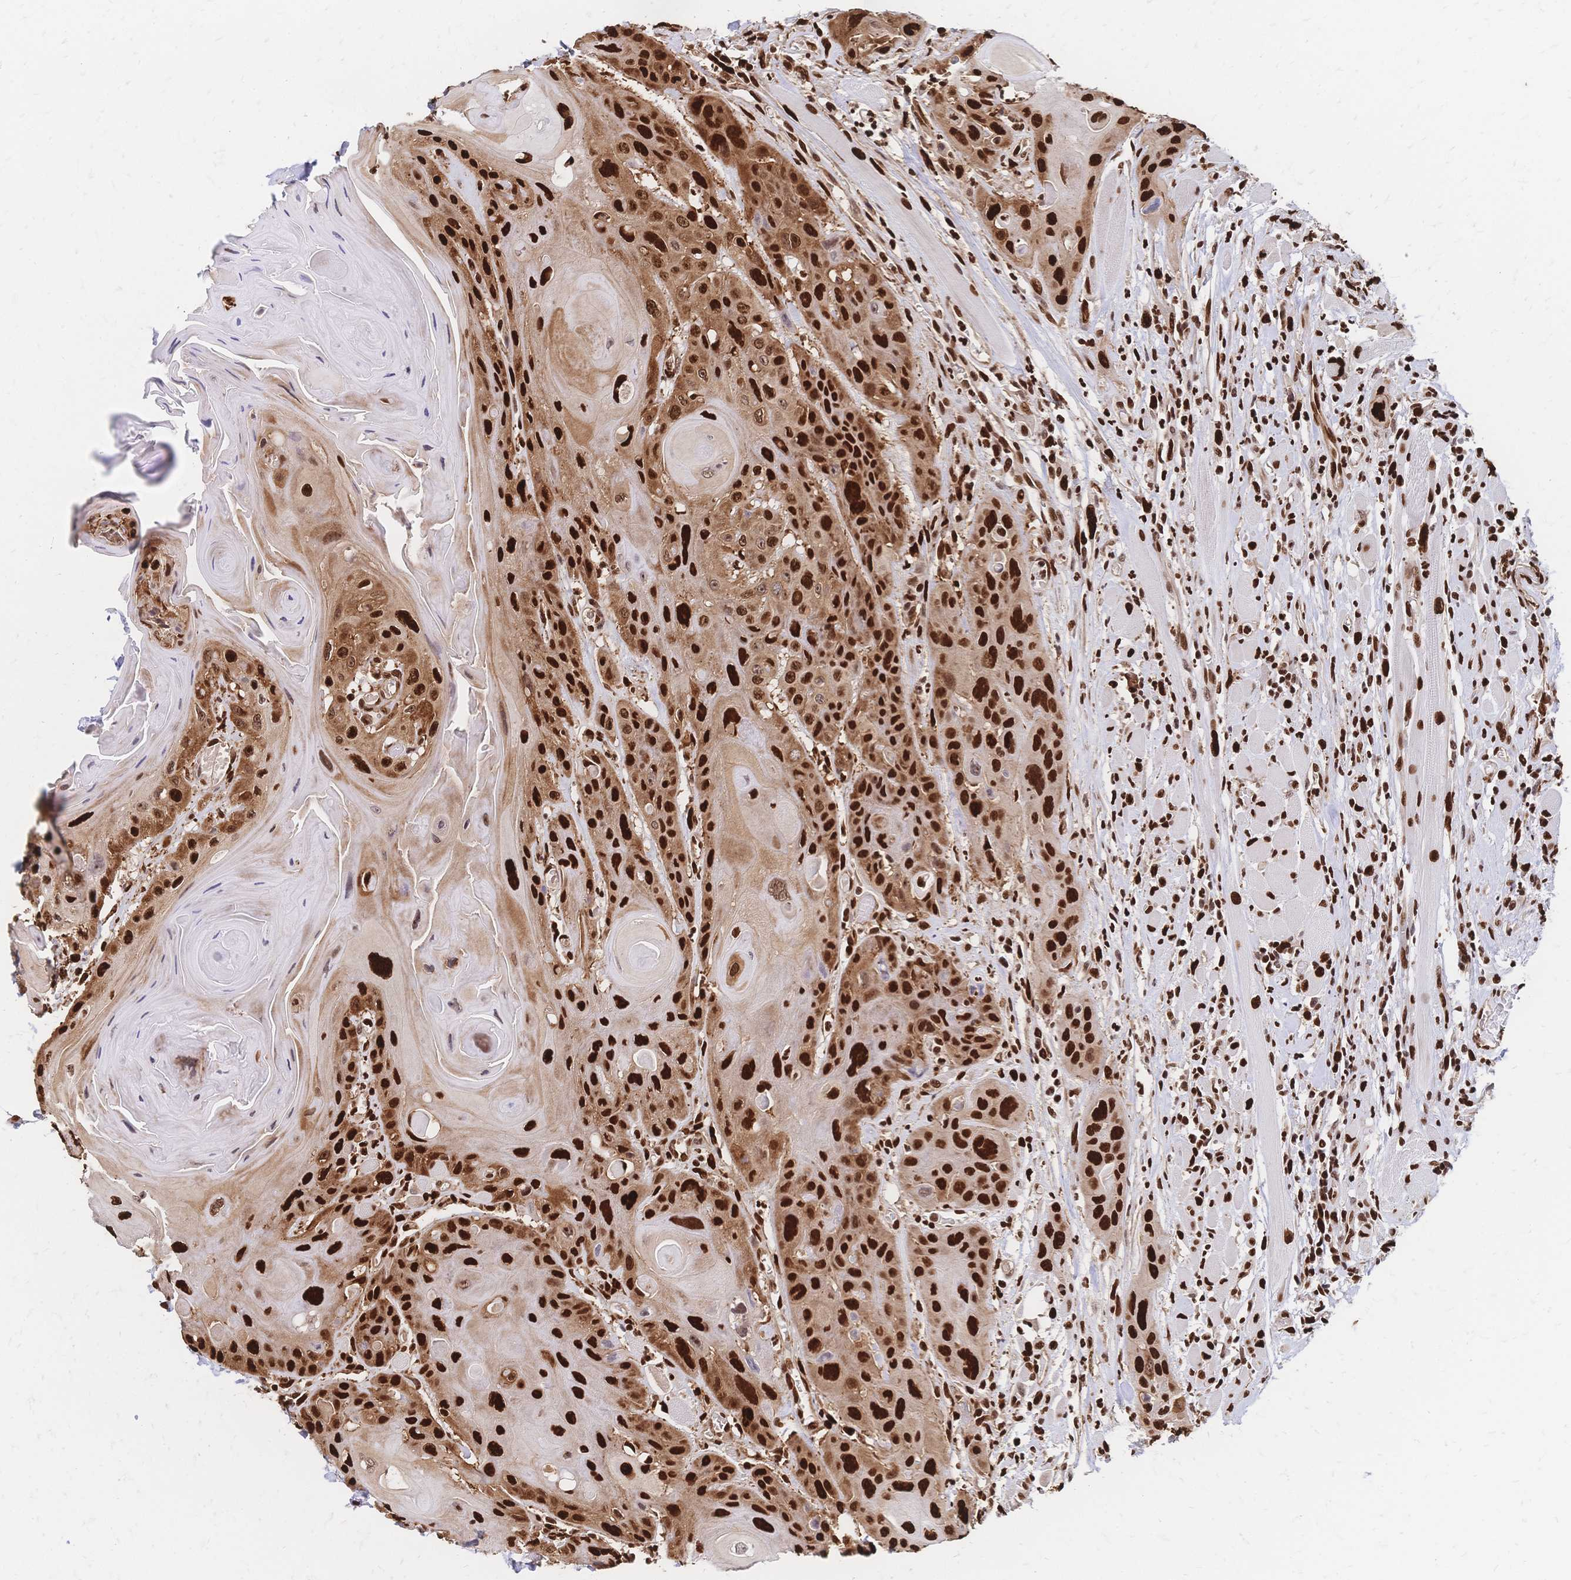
{"staining": {"intensity": "strong", "quantity": ">75%", "location": "nuclear"}, "tissue": "head and neck cancer", "cell_type": "Tumor cells", "image_type": "cancer", "snomed": [{"axis": "morphology", "description": "Squamous cell carcinoma, NOS"}, {"axis": "topography", "description": "Head-Neck"}], "caption": "Immunohistochemistry of human head and neck squamous cell carcinoma demonstrates high levels of strong nuclear expression in approximately >75% of tumor cells. (Brightfield microscopy of DAB IHC at high magnification).", "gene": "HDGF", "patient": {"sex": "female", "age": 59}}